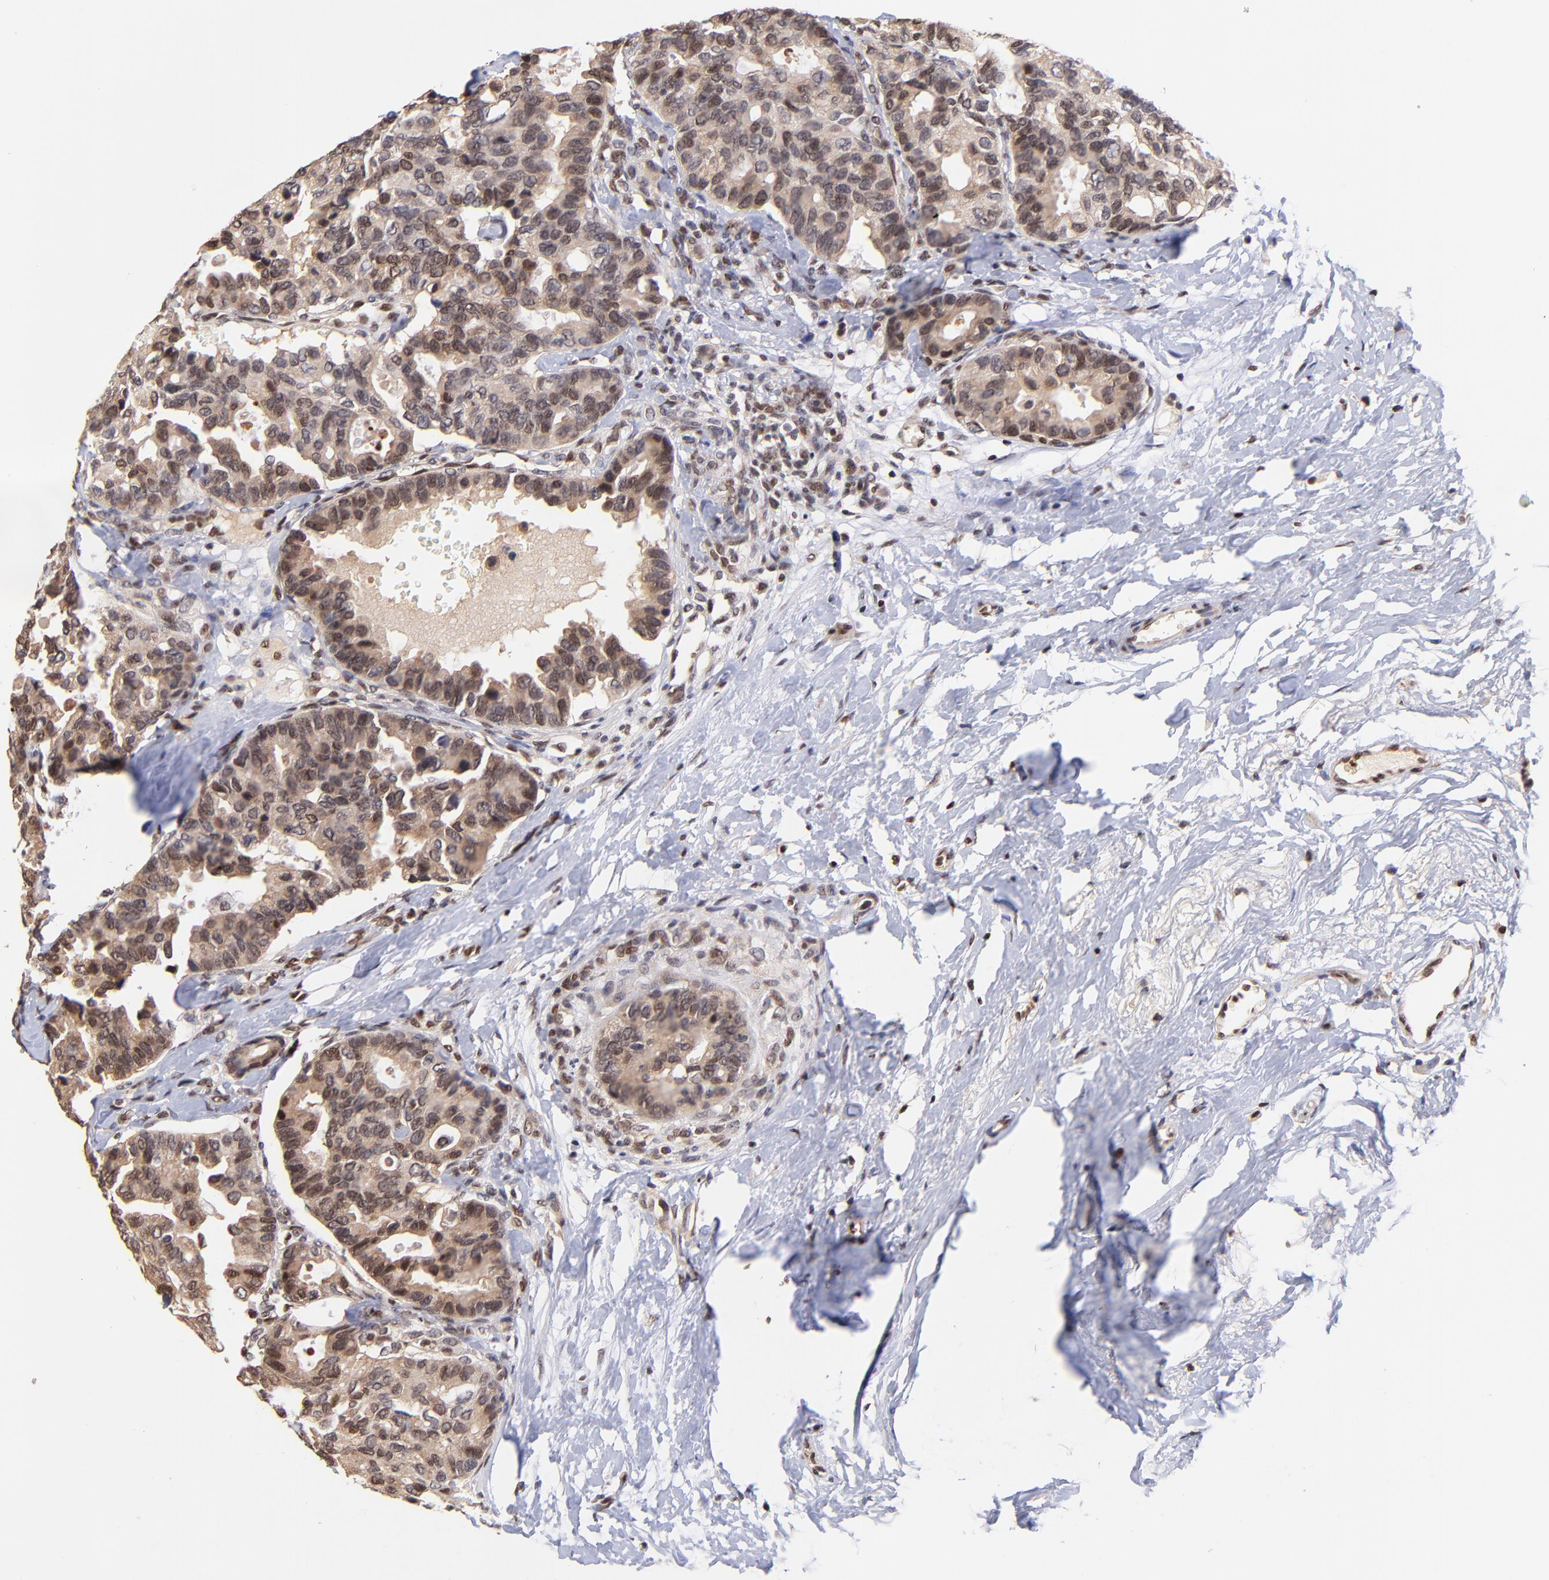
{"staining": {"intensity": "strong", "quantity": ">75%", "location": "cytoplasmic/membranous,nuclear"}, "tissue": "breast cancer", "cell_type": "Tumor cells", "image_type": "cancer", "snomed": [{"axis": "morphology", "description": "Duct carcinoma"}, {"axis": "topography", "description": "Breast"}], "caption": "Approximately >75% of tumor cells in breast cancer reveal strong cytoplasmic/membranous and nuclear protein staining as visualized by brown immunohistochemical staining.", "gene": "WDR25", "patient": {"sex": "female", "age": 69}}